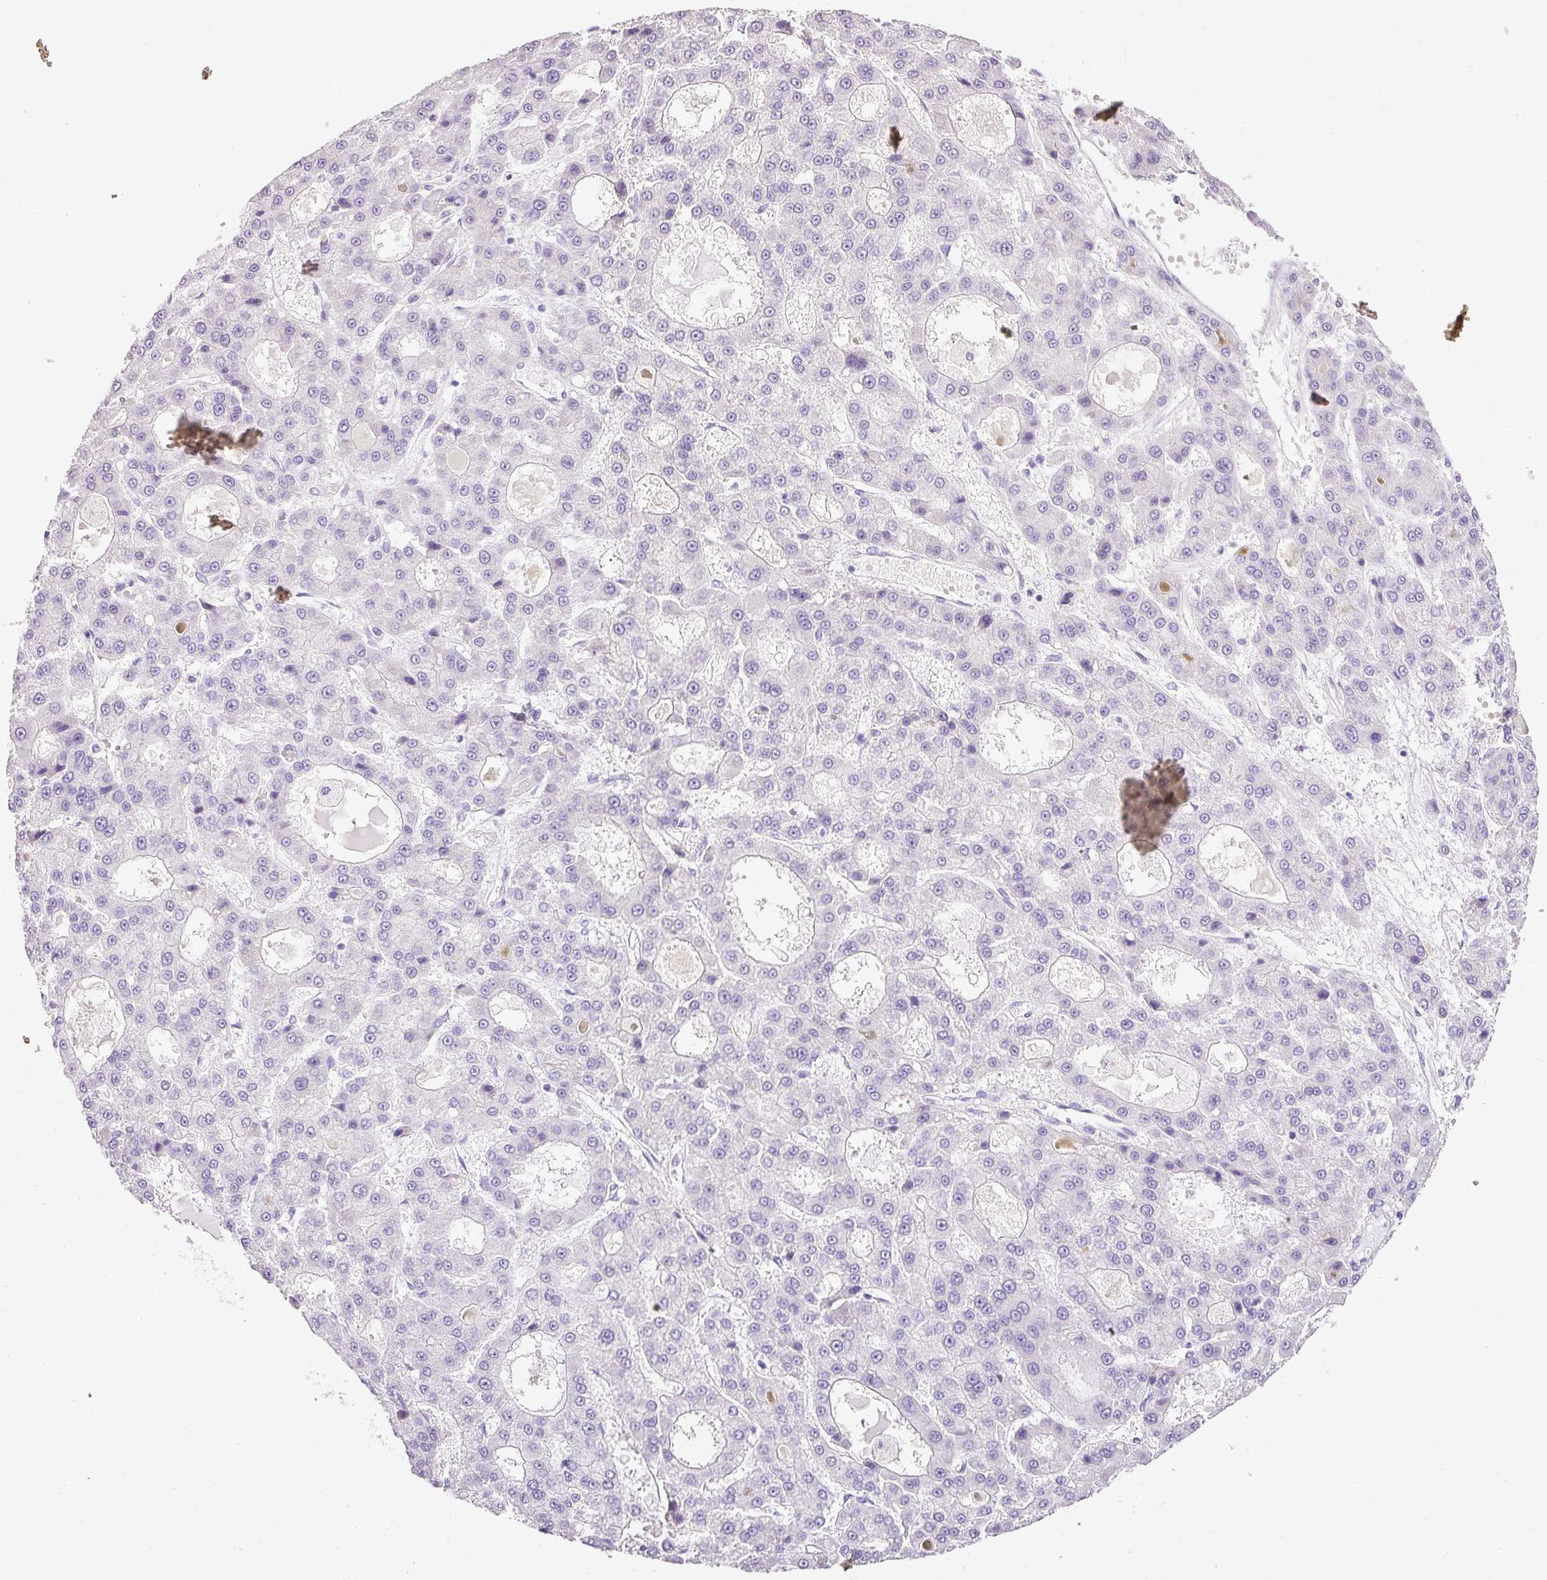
{"staining": {"intensity": "negative", "quantity": "none", "location": "none"}, "tissue": "liver cancer", "cell_type": "Tumor cells", "image_type": "cancer", "snomed": [{"axis": "morphology", "description": "Carcinoma, Hepatocellular, NOS"}, {"axis": "topography", "description": "Liver"}], "caption": "Immunohistochemistry (IHC) photomicrograph of human liver cancer stained for a protein (brown), which exhibits no expression in tumor cells. (DAB (3,3'-diaminobenzidine) immunohistochemistry visualized using brightfield microscopy, high magnification).", "gene": "BSND", "patient": {"sex": "male", "age": 70}}